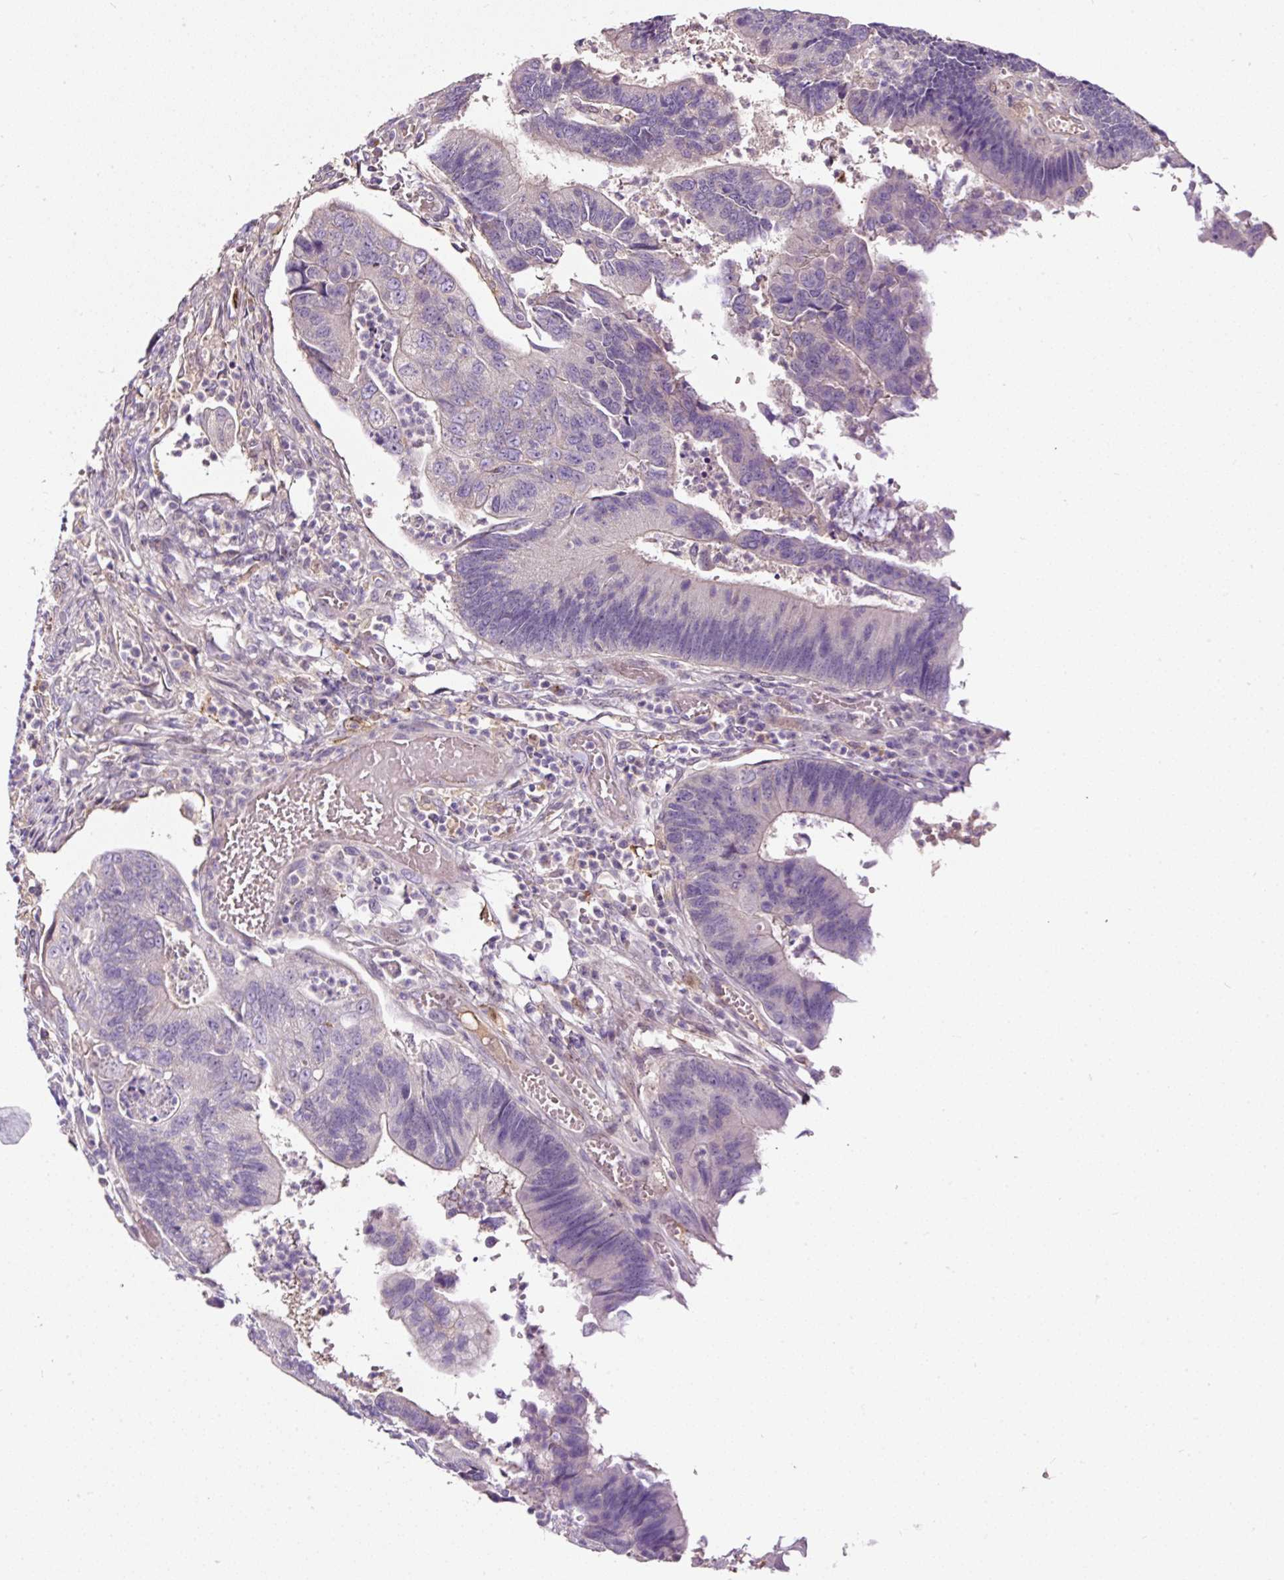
{"staining": {"intensity": "negative", "quantity": "none", "location": "none"}, "tissue": "colorectal cancer", "cell_type": "Tumor cells", "image_type": "cancer", "snomed": [{"axis": "morphology", "description": "Adenocarcinoma, NOS"}, {"axis": "topography", "description": "Colon"}], "caption": "High power microscopy photomicrograph of an IHC micrograph of colorectal adenocarcinoma, revealing no significant positivity in tumor cells.", "gene": "LRRC24", "patient": {"sex": "female", "age": 67}}